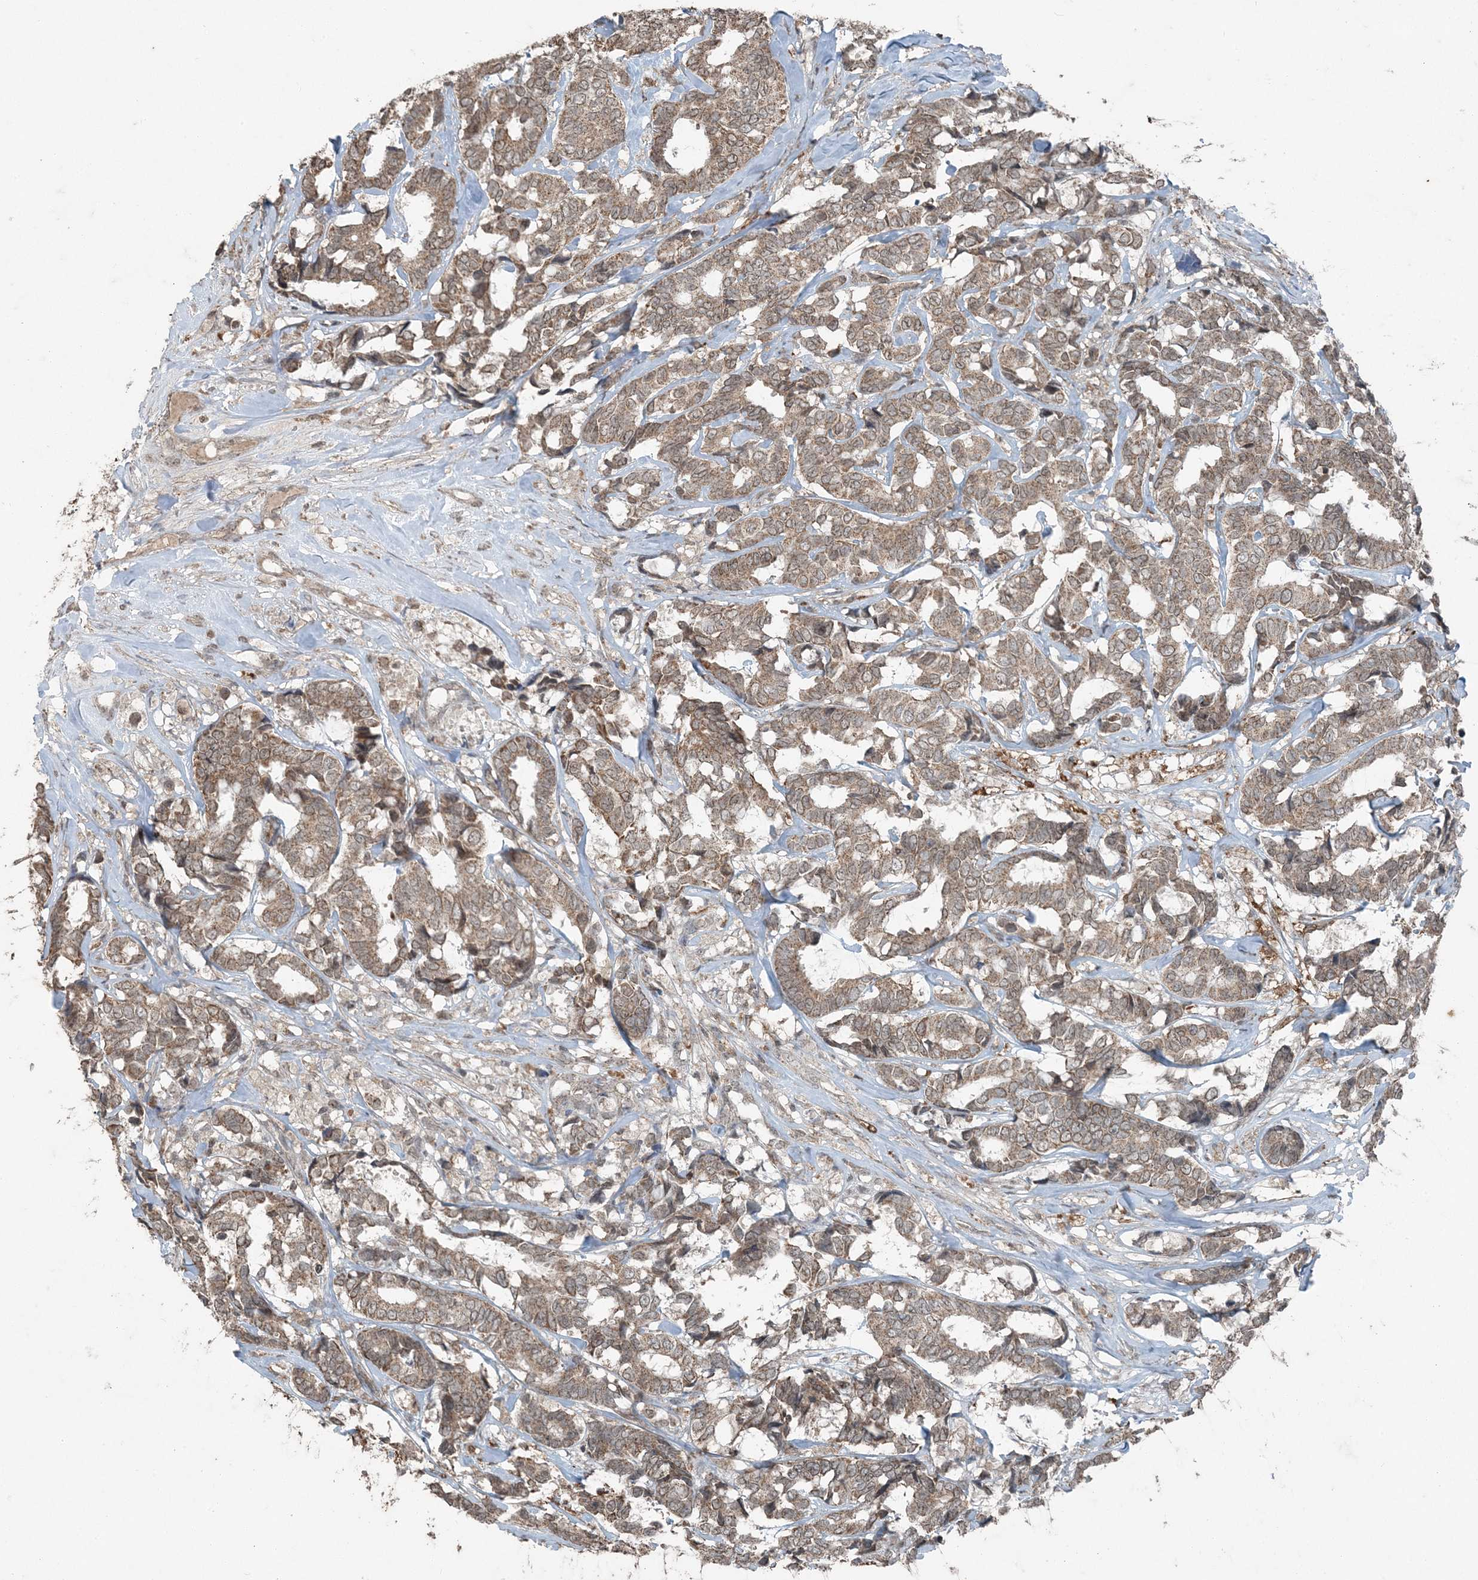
{"staining": {"intensity": "moderate", "quantity": ">75%", "location": "cytoplasmic/membranous"}, "tissue": "breast cancer", "cell_type": "Tumor cells", "image_type": "cancer", "snomed": [{"axis": "morphology", "description": "Duct carcinoma"}, {"axis": "topography", "description": "Breast"}], "caption": "Moderate cytoplasmic/membranous positivity is seen in approximately >75% of tumor cells in breast cancer (infiltrating ductal carcinoma).", "gene": "GNL1", "patient": {"sex": "female", "age": 87}}